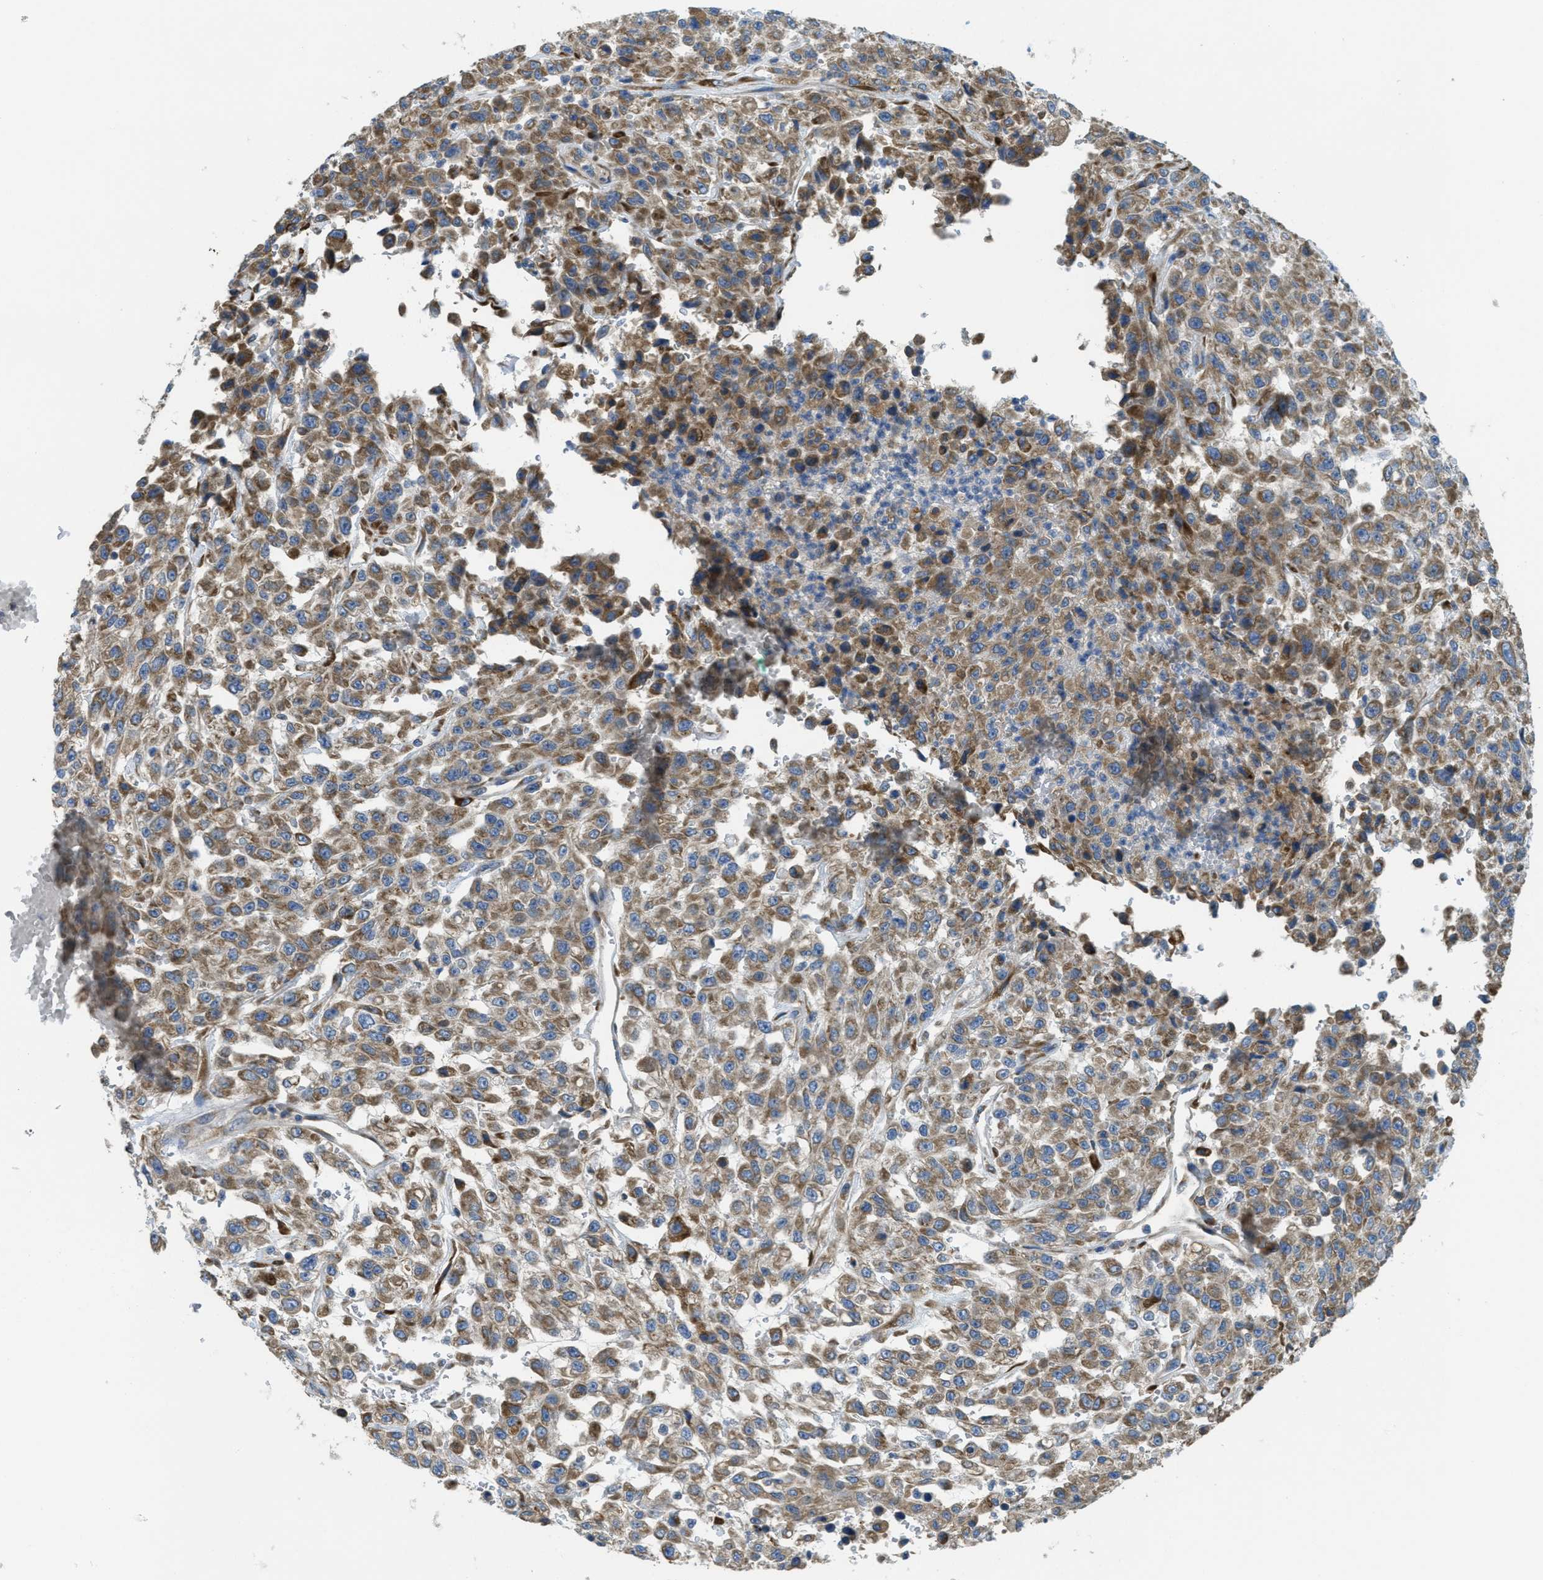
{"staining": {"intensity": "weak", "quantity": ">75%", "location": "cytoplasmic/membranous"}, "tissue": "urothelial cancer", "cell_type": "Tumor cells", "image_type": "cancer", "snomed": [{"axis": "morphology", "description": "Urothelial carcinoma, High grade"}, {"axis": "topography", "description": "Urinary bladder"}], "caption": "Tumor cells exhibit weak cytoplasmic/membranous expression in about >75% of cells in urothelial cancer. (brown staining indicates protein expression, while blue staining denotes nuclei).", "gene": "SSR1", "patient": {"sex": "male", "age": 46}}